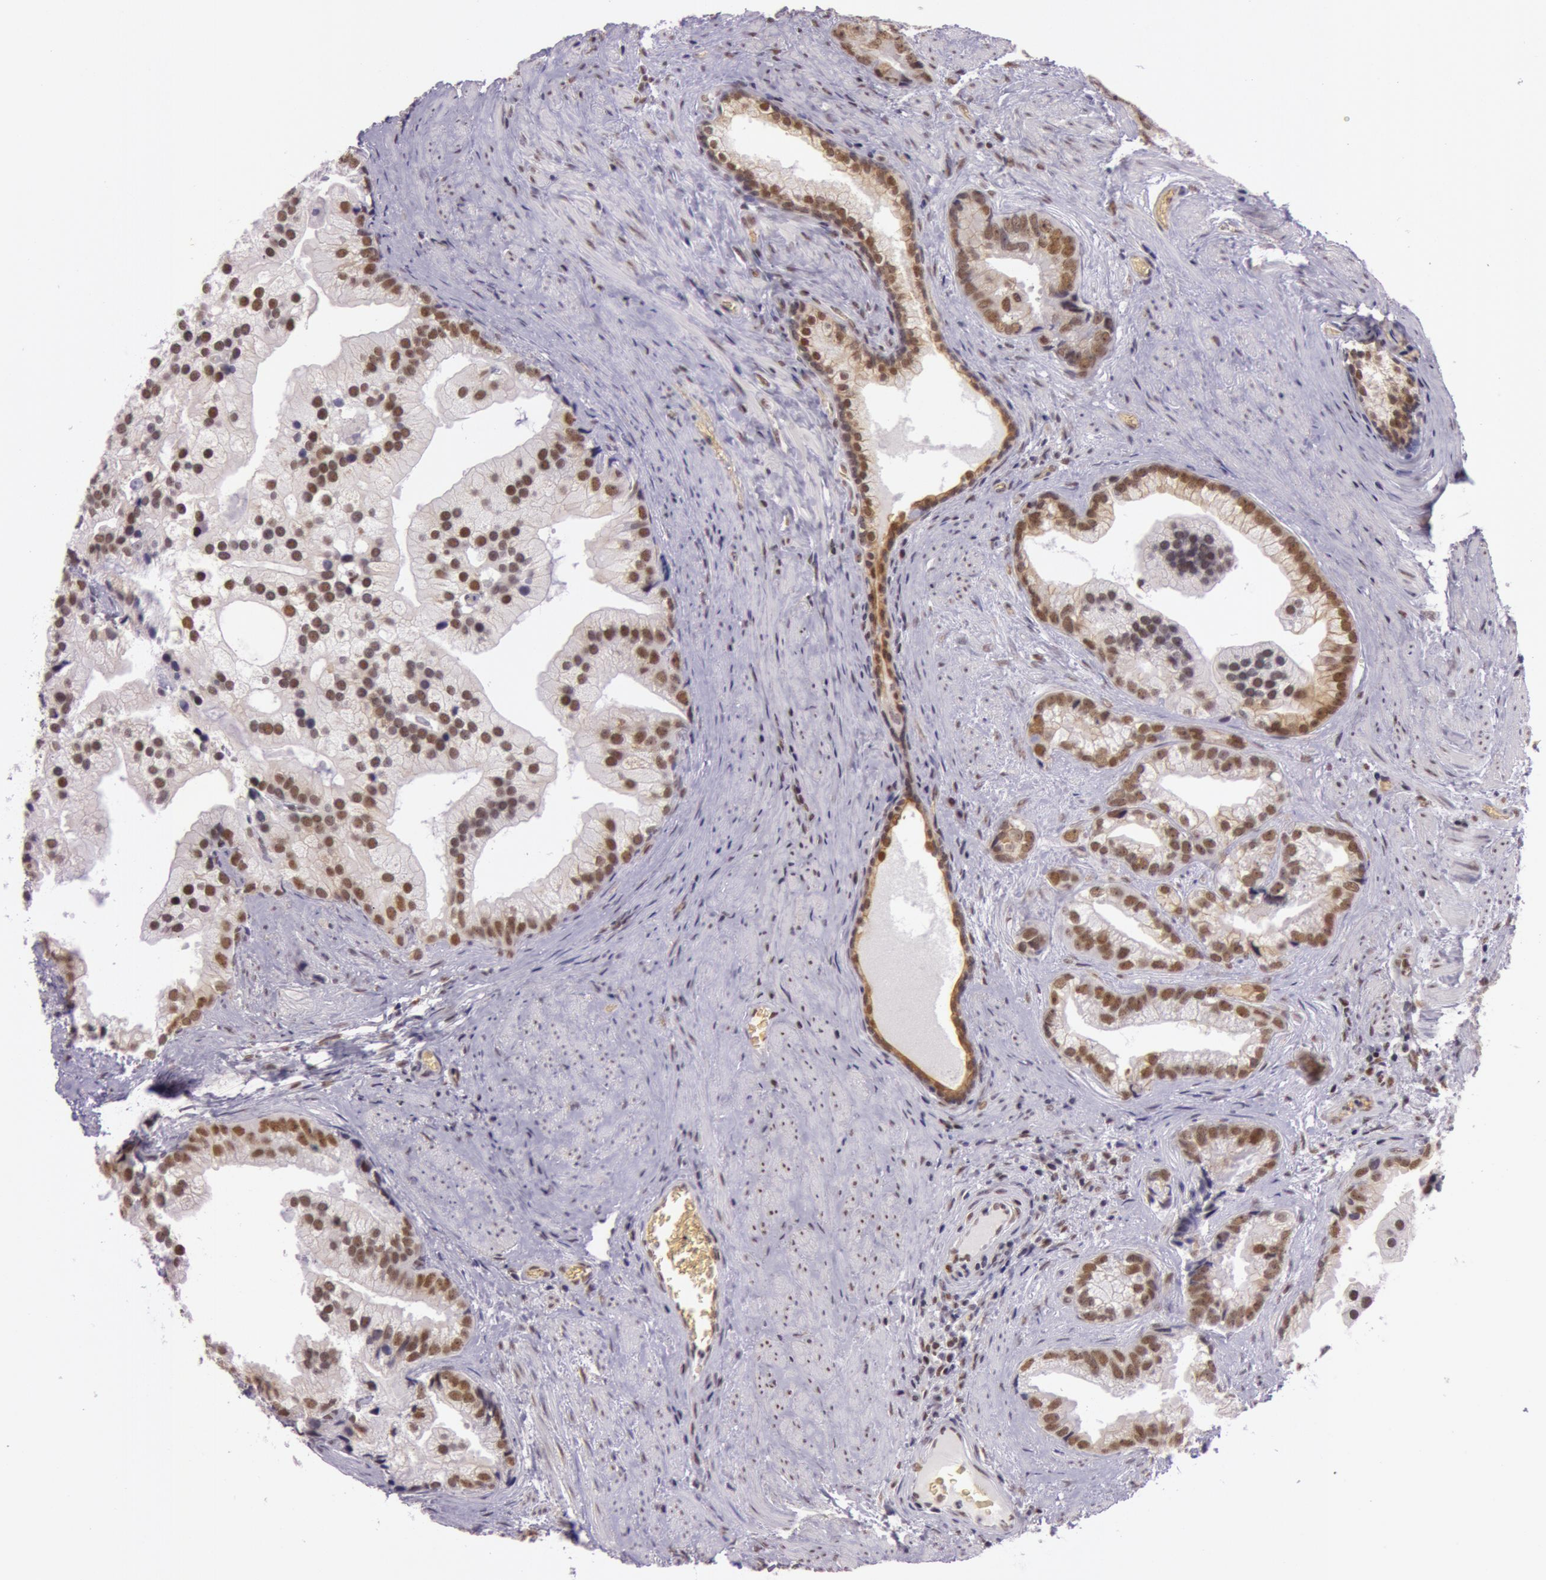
{"staining": {"intensity": "strong", "quantity": ">75%", "location": "nuclear"}, "tissue": "prostate cancer", "cell_type": "Tumor cells", "image_type": "cancer", "snomed": [{"axis": "morphology", "description": "Adenocarcinoma, Low grade"}, {"axis": "topography", "description": "Prostate"}], "caption": "Immunohistochemistry (IHC) of prostate cancer (low-grade adenocarcinoma) reveals high levels of strong nuclear staining in approximately >75% of tumor cells.", "gene": "NBN", "patient": {"sex": "male", "age": 71}}